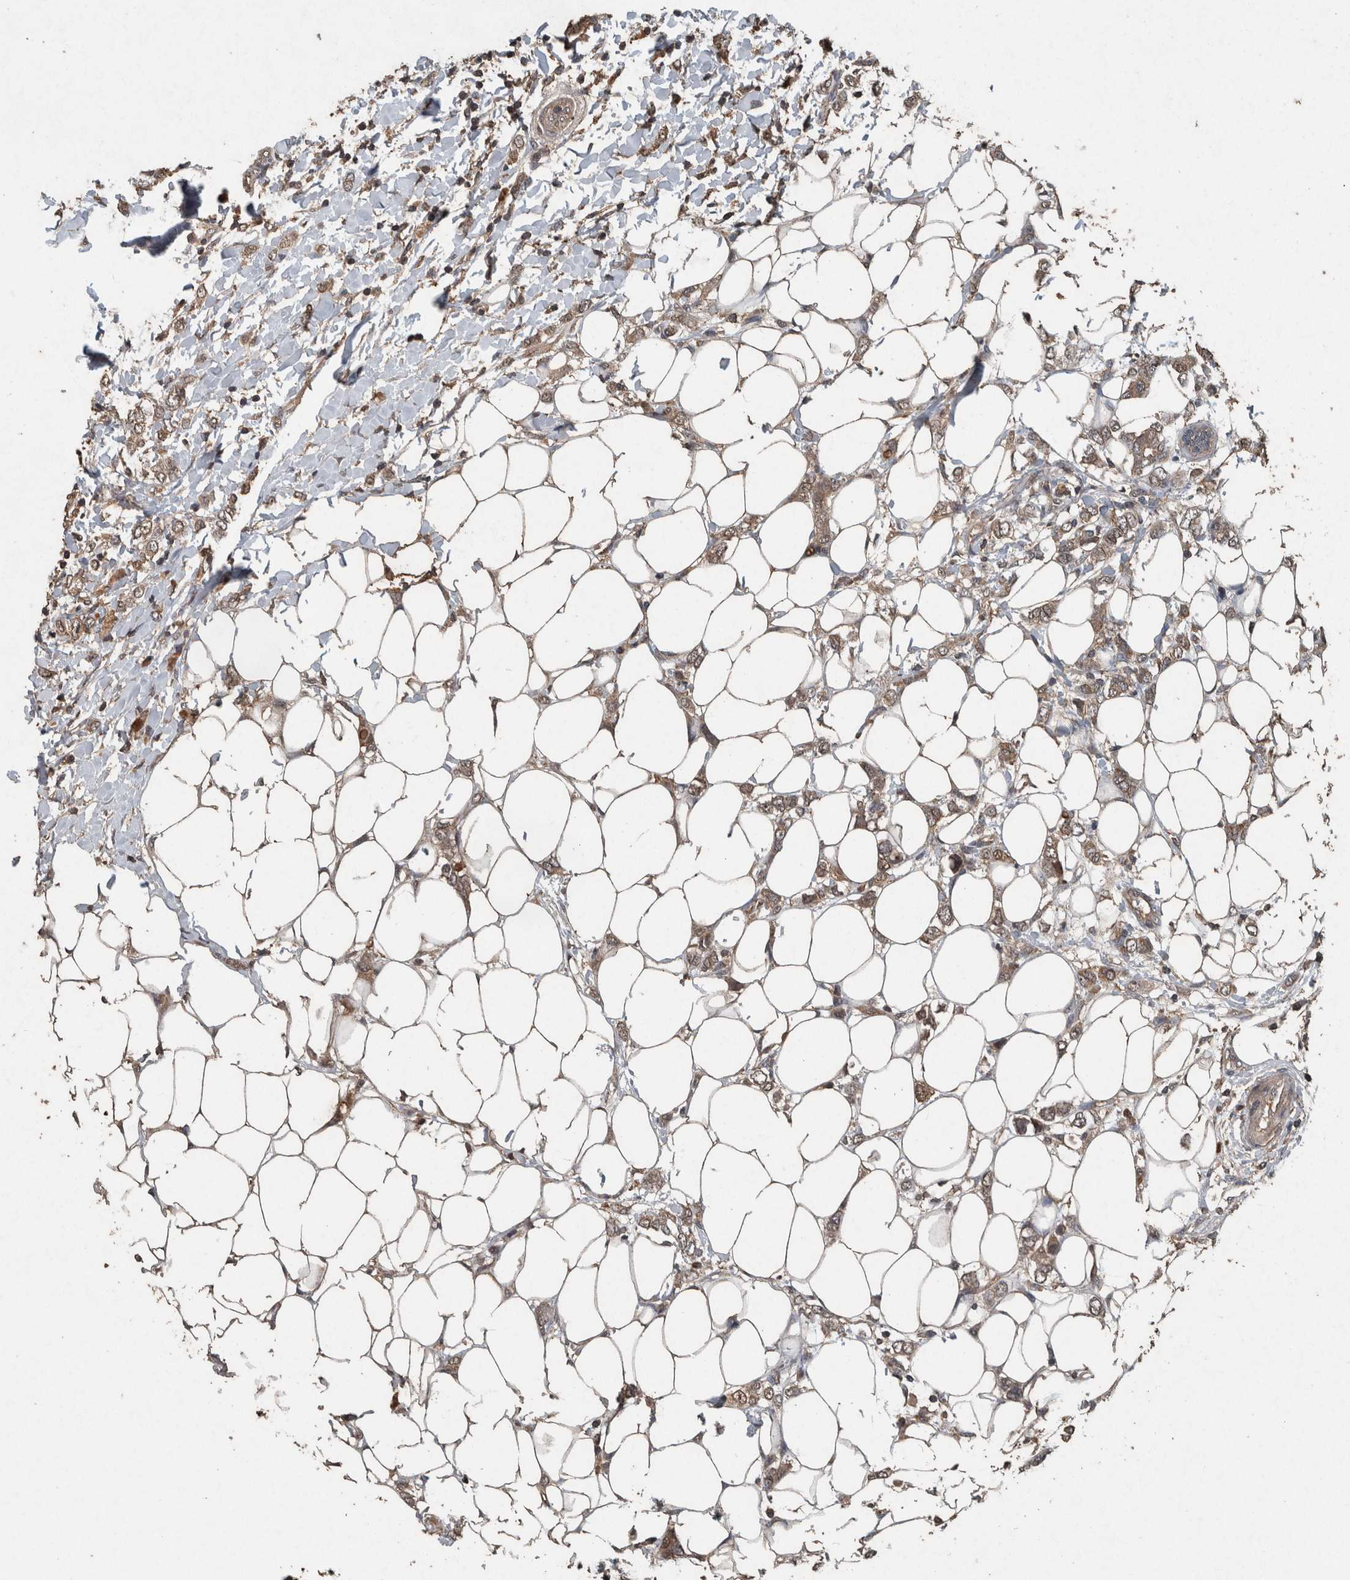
{"staining": {"intensity": "moderate", "quantity": ">75%", "location": "cytoplasmic/membranous"}, "tissue": "breast cancer", "cell_type": "Tumor cells", "image_type": "cancer", "snomed": [{"axis": "morphology", "description": "Normal tissue, NOS"}, {"axis": "morphology", "description": "Lobular carcinoma"}, {"axis": "topography", "description": "Breast"}], "caption": "IHC histopathology image of neoplastic tissue: human breast cancer (lobular carcinoma) stained using IHC reveals medium levels of moderate protein expression localized specifically in the cytoplasmic/membranous of tumor cells, appearing as a cytoplasmic/membranous brown color.", "gene": "FGFRL1", "patient": {"sex": "female", "age": 47}}